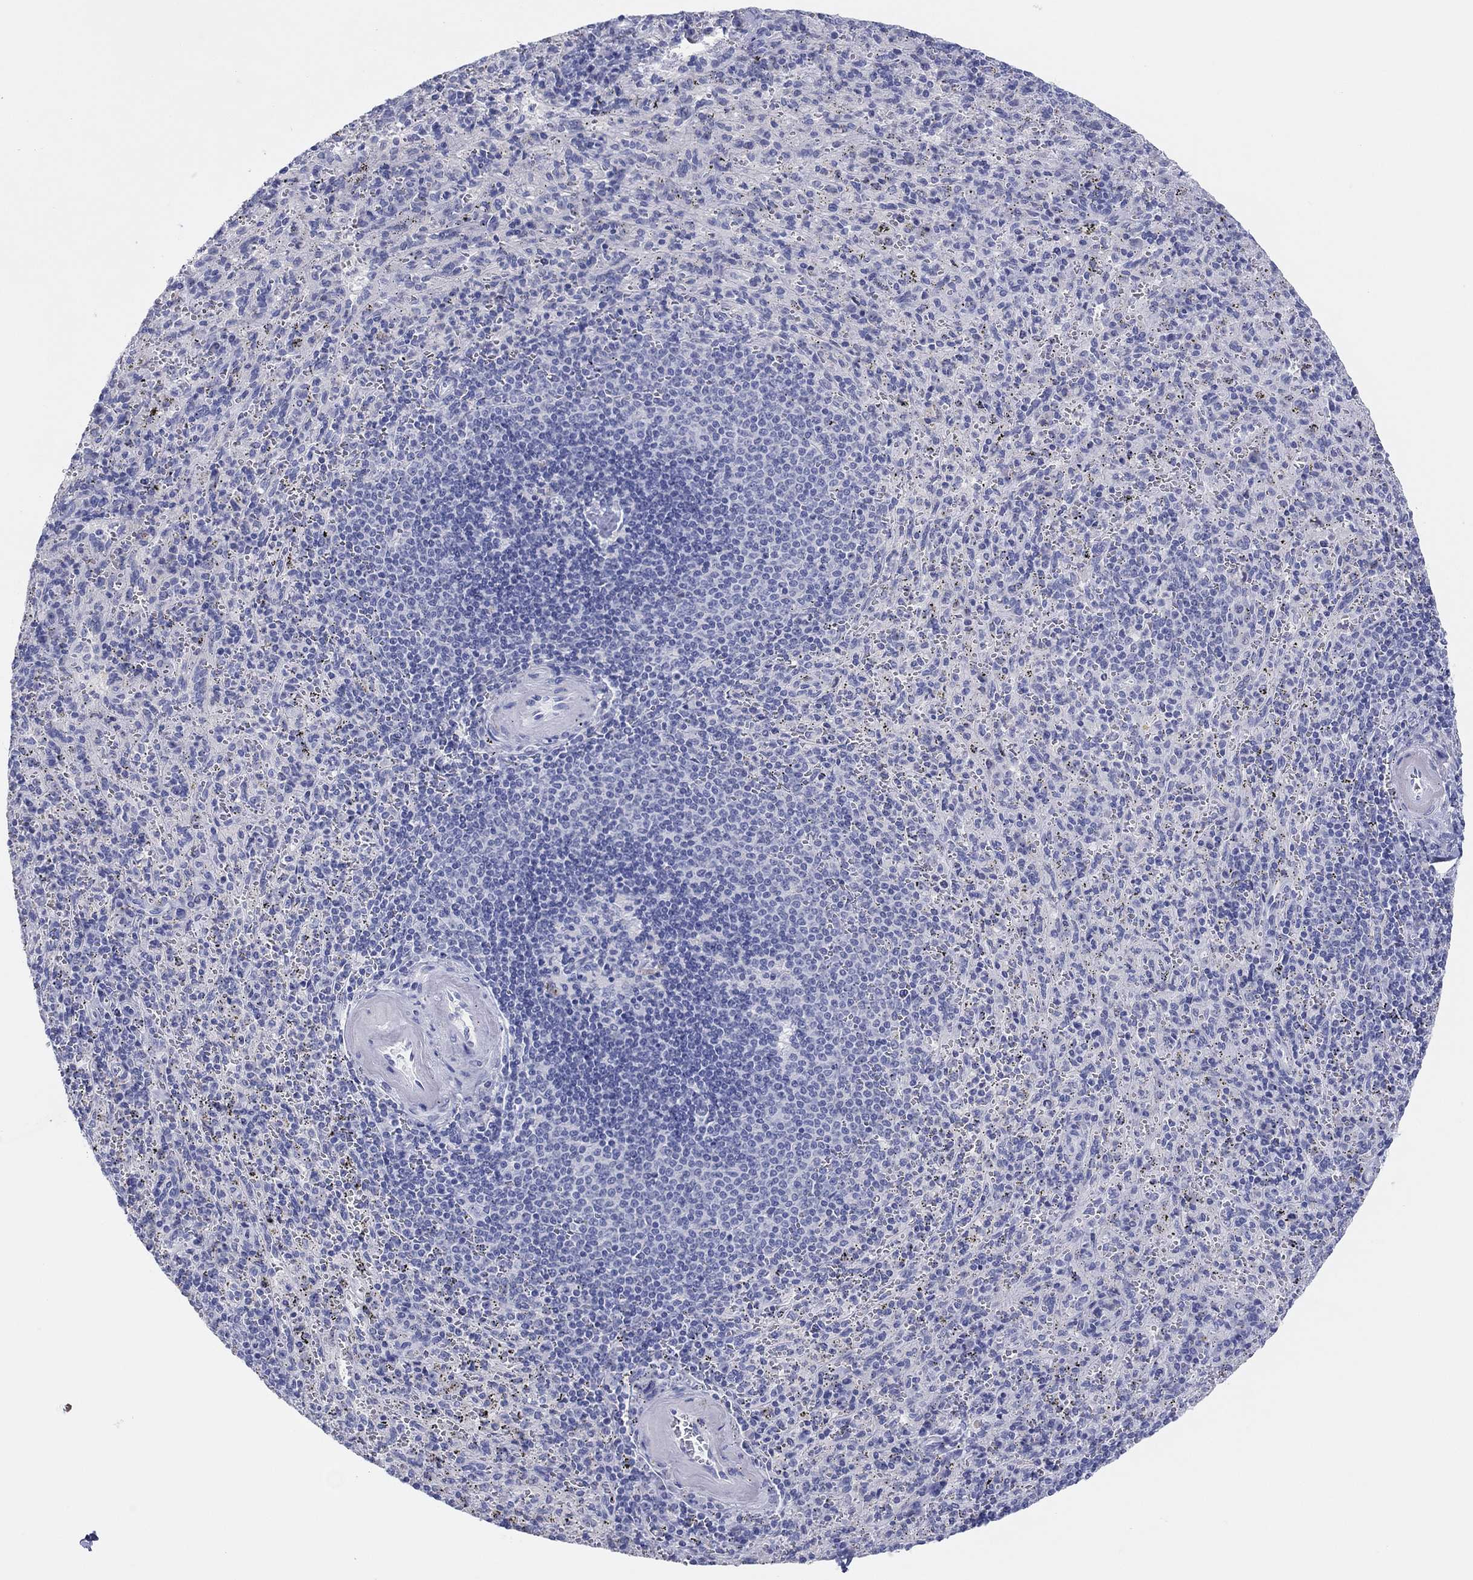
{"staining": {"intensity": "negative", "quantity": "none", "location": "none"}, "tissue": "spleen", "cell_type": "Cells in red pulp", "image_type": "normal", "snomed": [{"axis": "morphology", "description": "Normal tissue, NOS"}, {"axis": "topography", "description": "Spleen"}], "caption": "The immunohistochemistry micrograph has no significant expression in cells in red pulp of spleen. The staining is performed using DAB (3,3'-diaminobenzidine) brown chromogen with nuclei counter-stained in using hematoxylin.", "gene": "ERICH3", "patient": {"sex": "male", "age": 57}}